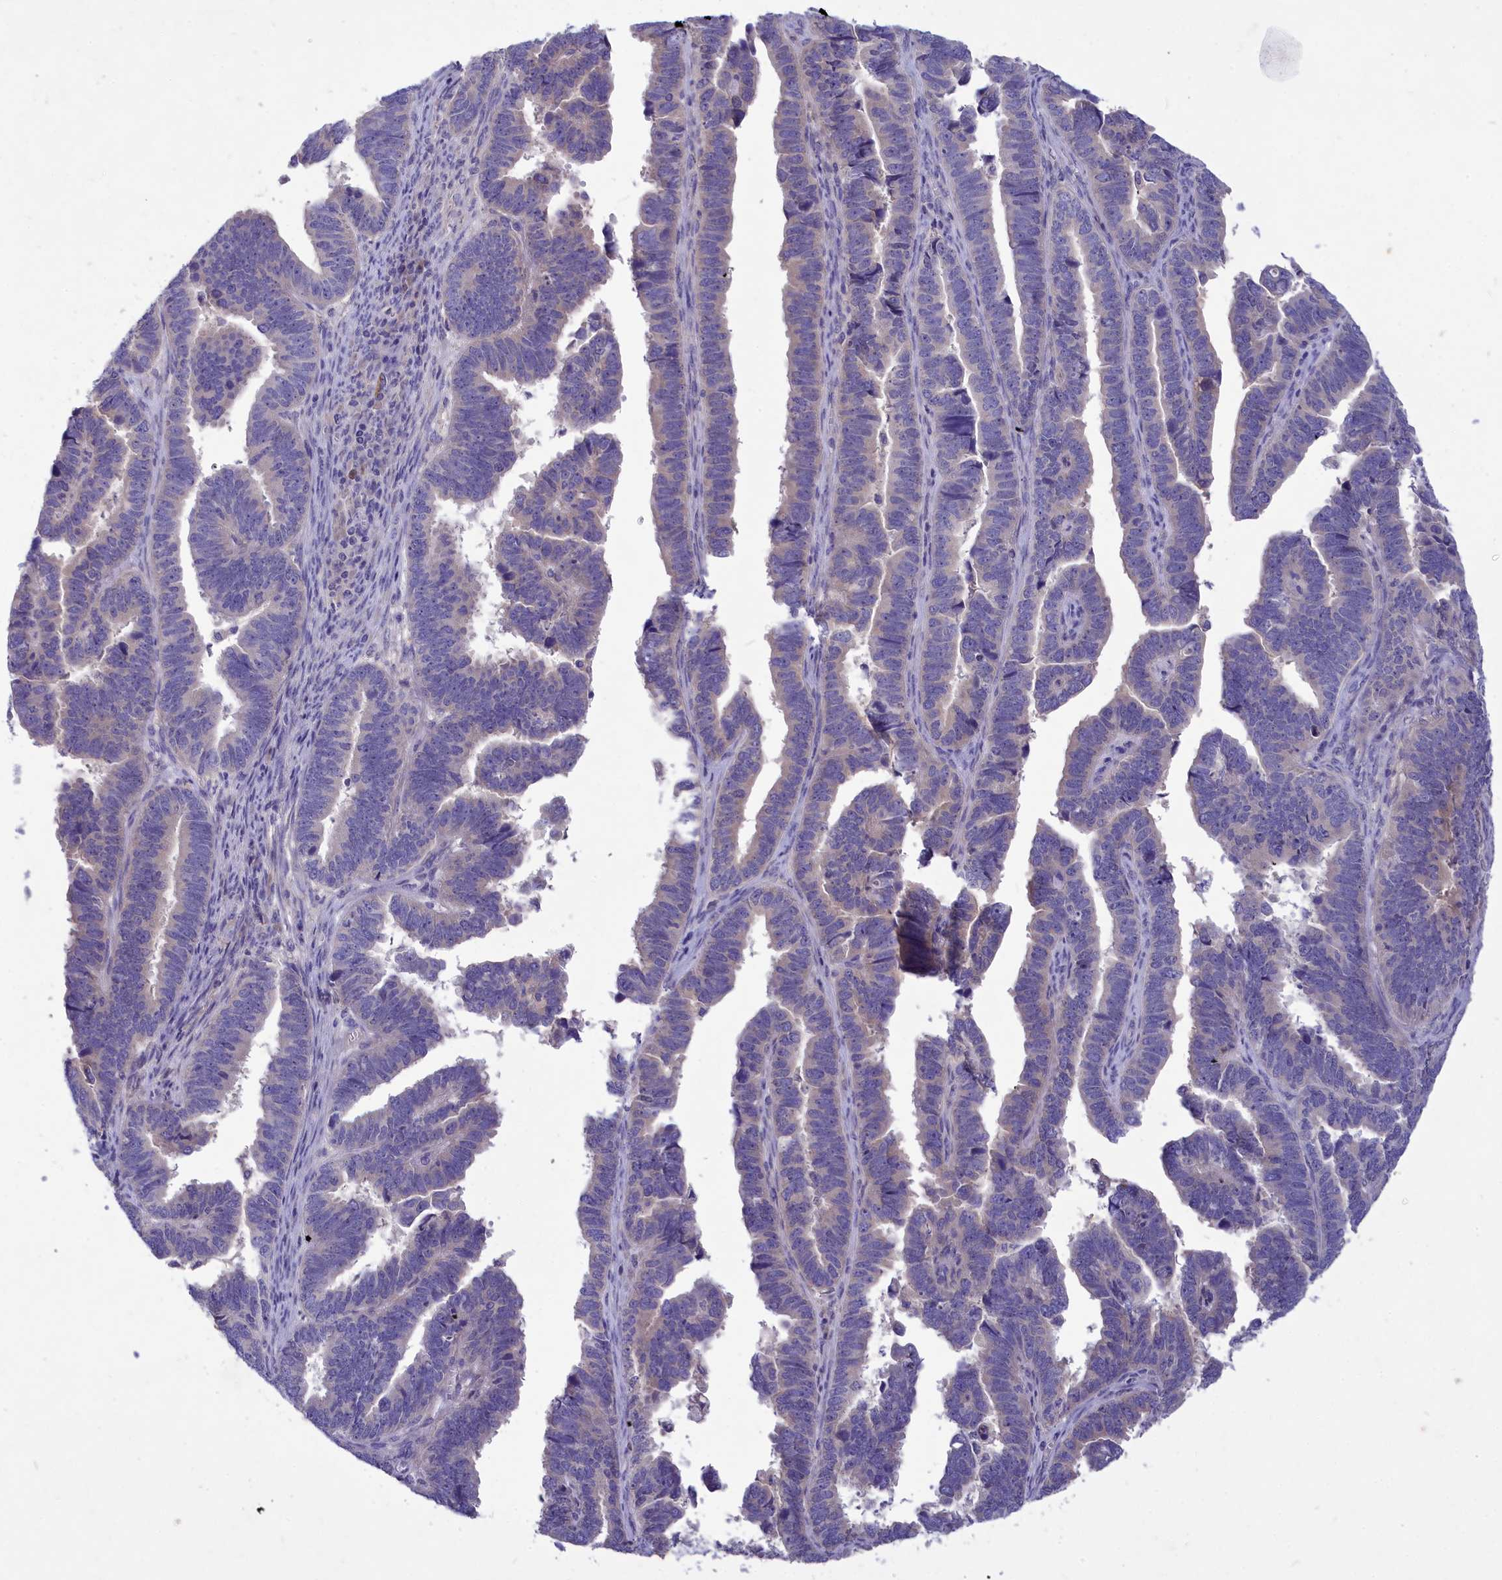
{"staining": {"intensity": "negative", "quantity": "none", "location": "none"}, "tissue": "endometrial cancer", "cell_type": "Tumor cells", "image_type": "cancer", "snomed": [{"axis": "morphology", "description": "Adenocarcinoma, NOS"}, {"axis": "topography", "description": "Endometrium"}], "caption": "This is an IHC micrograph of human endometrial adenocarcinoma. There is no staining in tumor cells.", "gene": "DEFB119", "patient": {"sex": "female", "age": 75}}